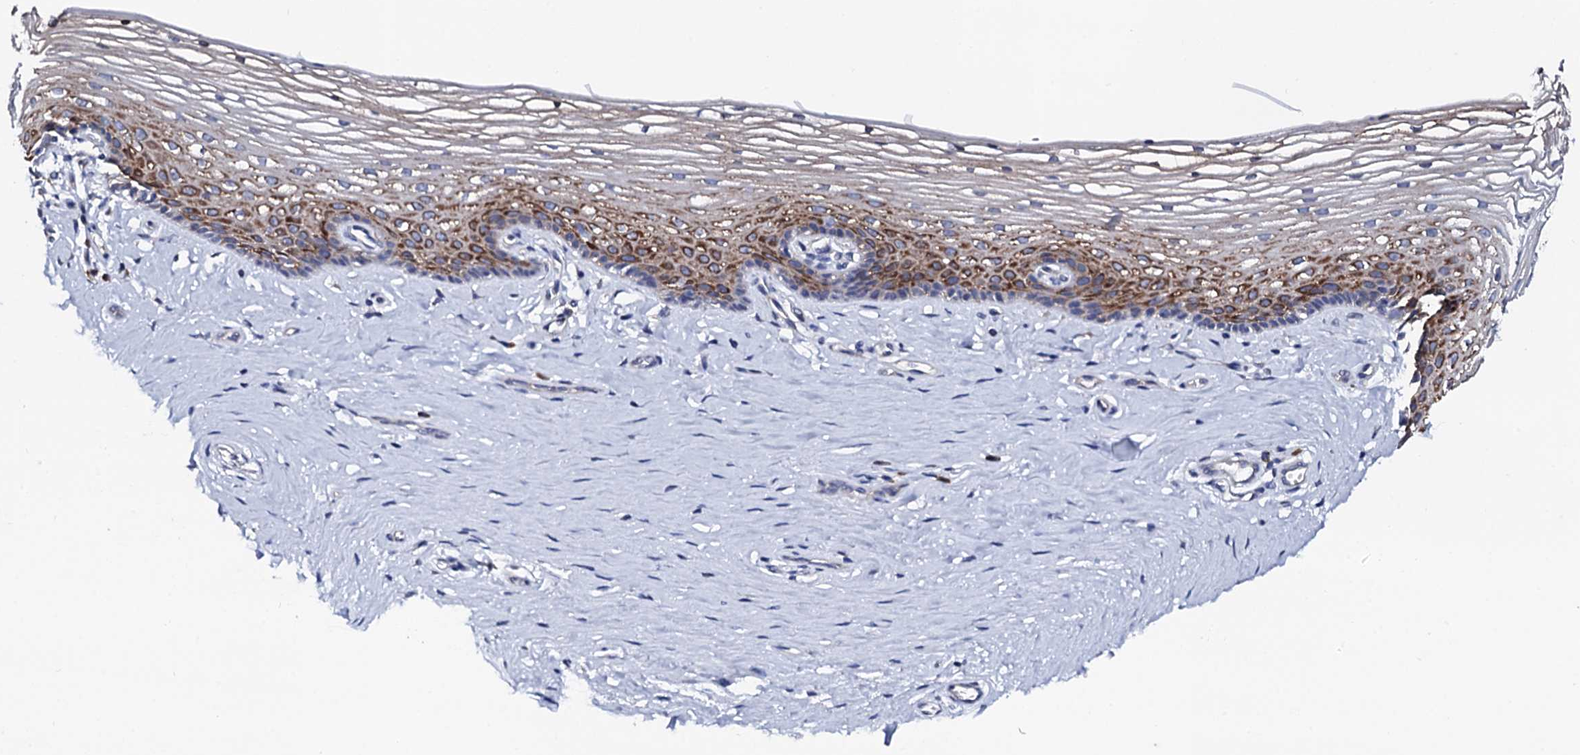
{"staining": {"intensity": "moderate", "quantity": "25%-75%", "location": "cytoplasmic/membranous"}, "tissue": "vagina", "cell_type": "Squamous epithelial cells", "image_type": "normal", "snomed": [{"axis": "morphology", "description": "Normal tissue, NOS"}, {"axis": "topography", "description": "Vagina"}], "caption": "Immunohistochemistry staining of normal vagina, which reveals medium levels of moderate cytoplasmic/membranous staining in approximately 25%-75% of squamous epithelial cells indicating moderate cytoplasmic/membranous protein staining. The staining was performed using DAB (brown) for protein detection and nuclei were counterstained in hematoxylin (blue).", "gene": "NUP58", "patient": {"sex": "female", "age": 46}}